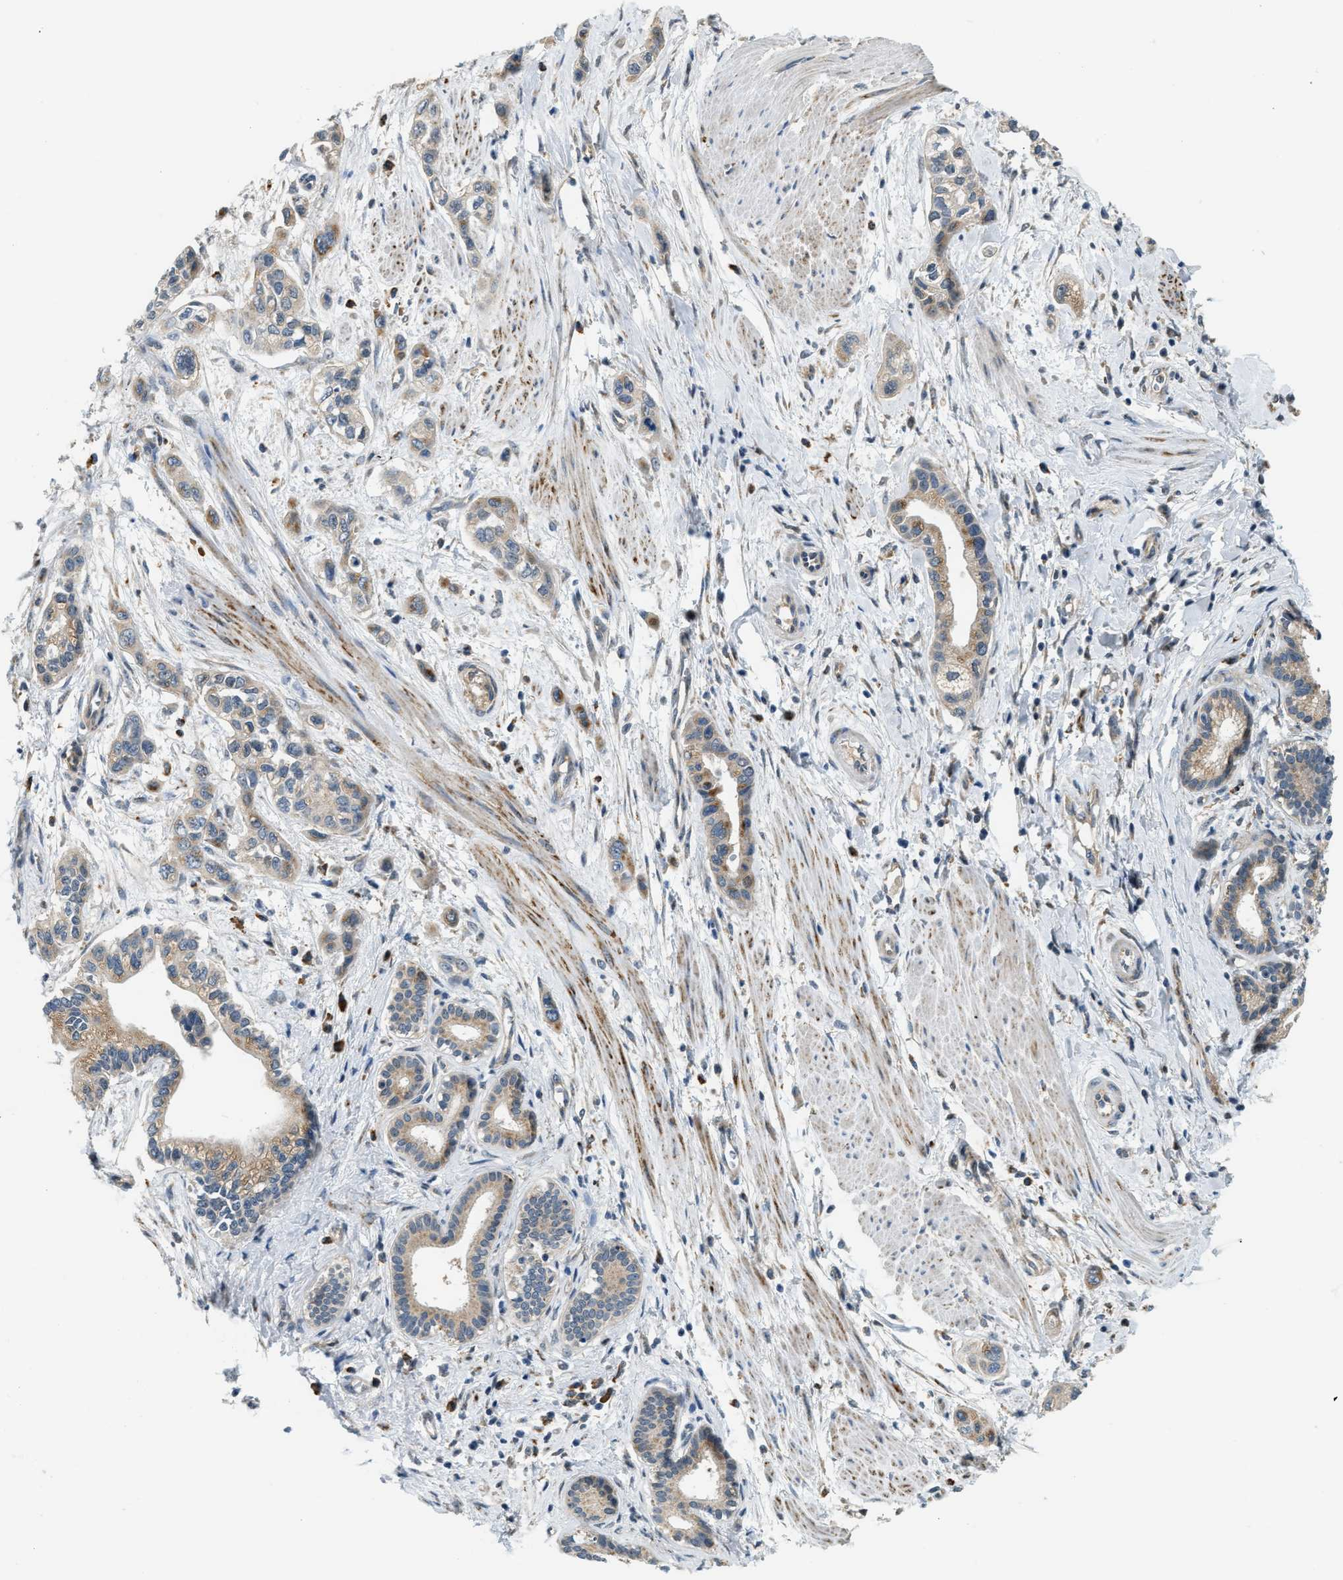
{"staining": {"intensity": "weak", "quantity": "25%-75%", "location": "cytoplasmic/membranous"}, "tissue": "pancreatic cancer", "cell_type": "Tumor cells", "image_type": "cancer", "snomed": [{"axis": "morphology", "description": "Adenocarcinoma, NOS"}, {"axis": "topography", "description": "Pancreas"}], "caption": "Human pancreatic adenocarcinoma stained with a brown dye displays weak cytoplasmic/membranous positive expression in about 25%-75% of tumor cells.", "gene": "STARD3NL", "patient": {"sex": "male", "age": 74}}